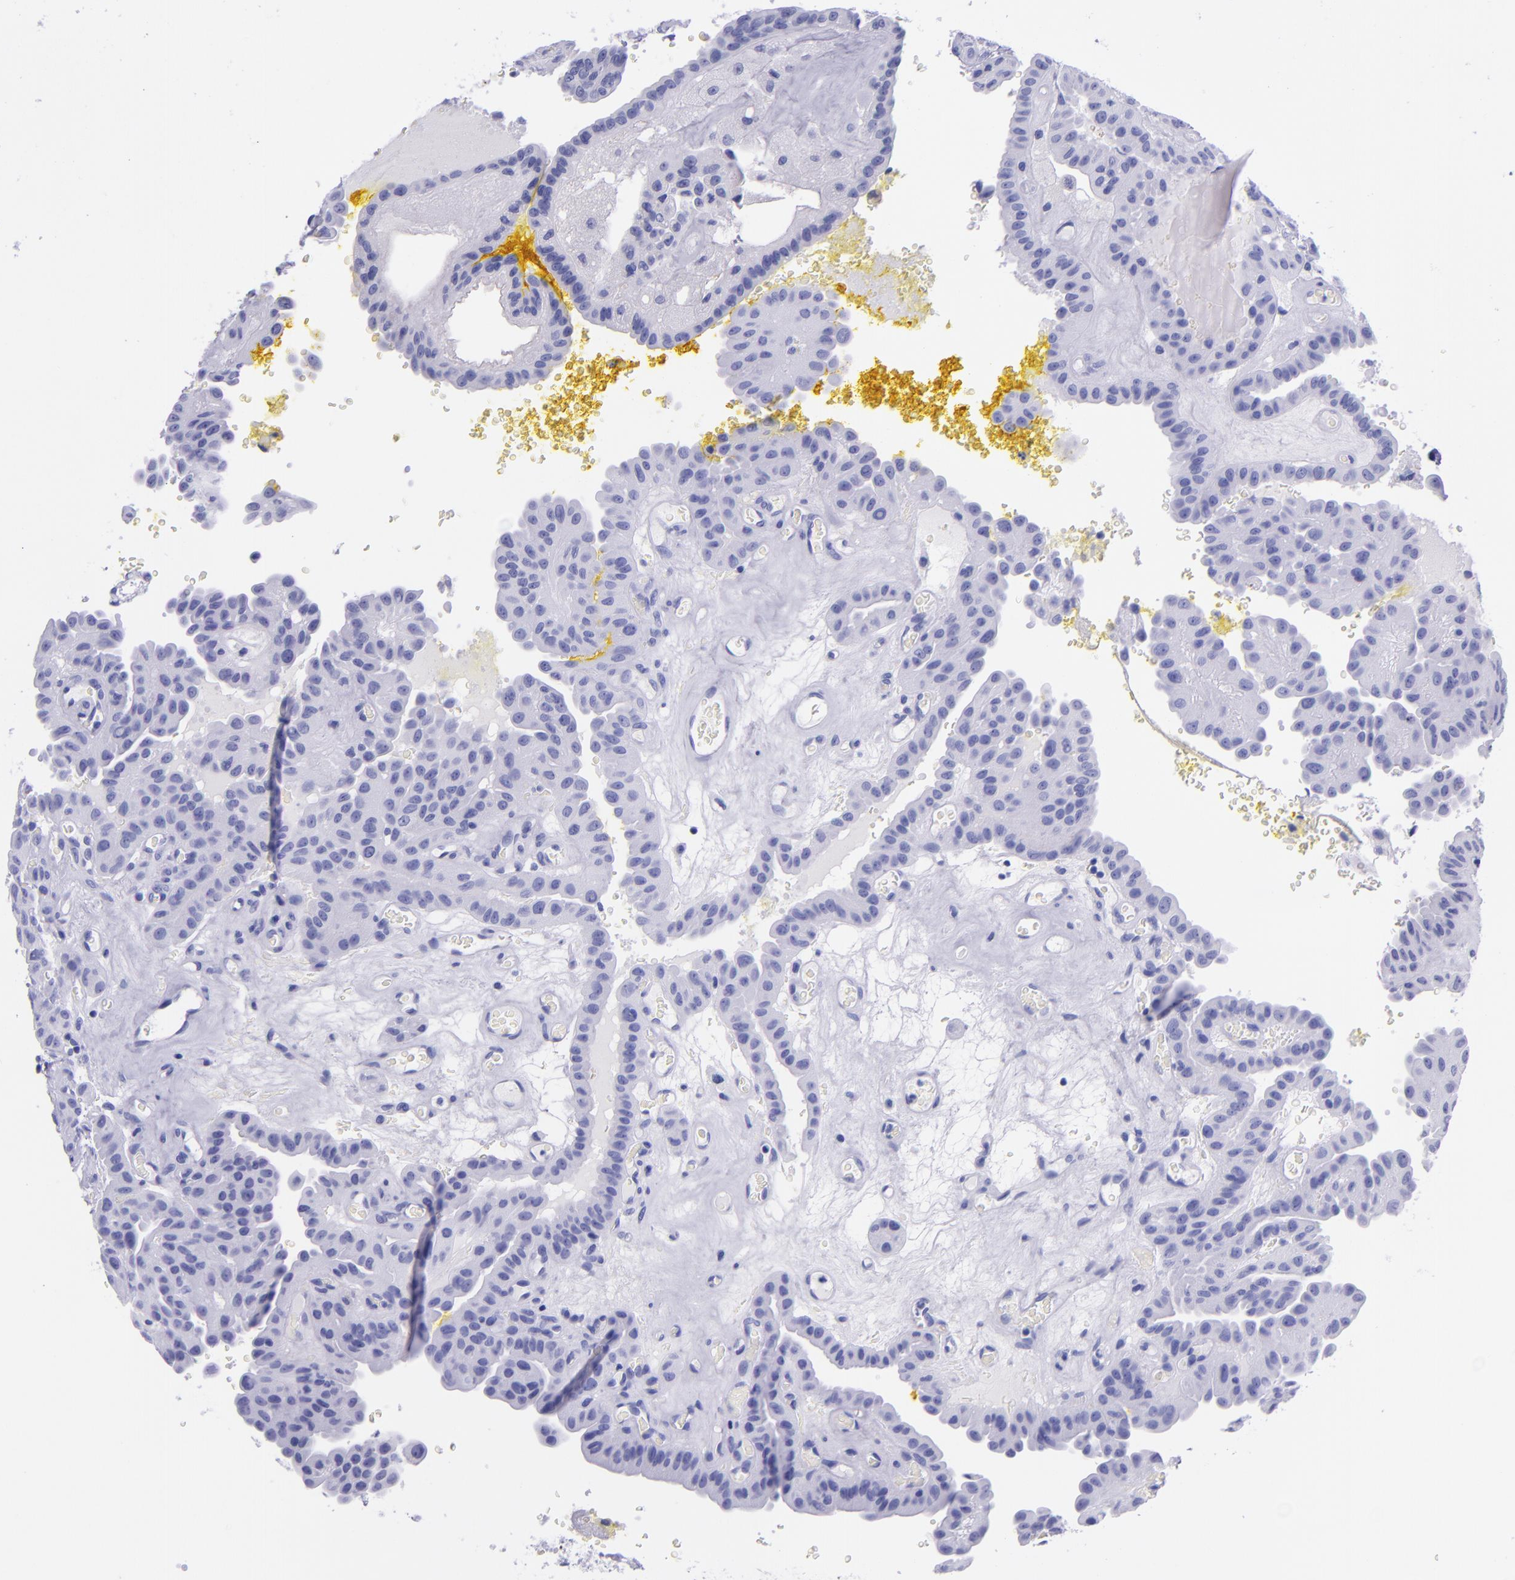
{"staining": {"intensity": "negative", "quantity": "none", "location": "none"}, "tissue": "thyroid cancer", "cell_type": "Tumor cells", "image_type": "cancer", "snomed": [{"axis": "morphology", "description": "Papillary adenocarcinoma, NOS"}, {"axis": "topography", "description": "Thyroid gland"}], "caption": "This is an immunohistochemistry (IHC) histopathology image of human papillary adenocarcinoma (thyroid). There is no expression in tumor cells.", "gene": "MBP", "patient": {"sex": "male", "age": 87}}